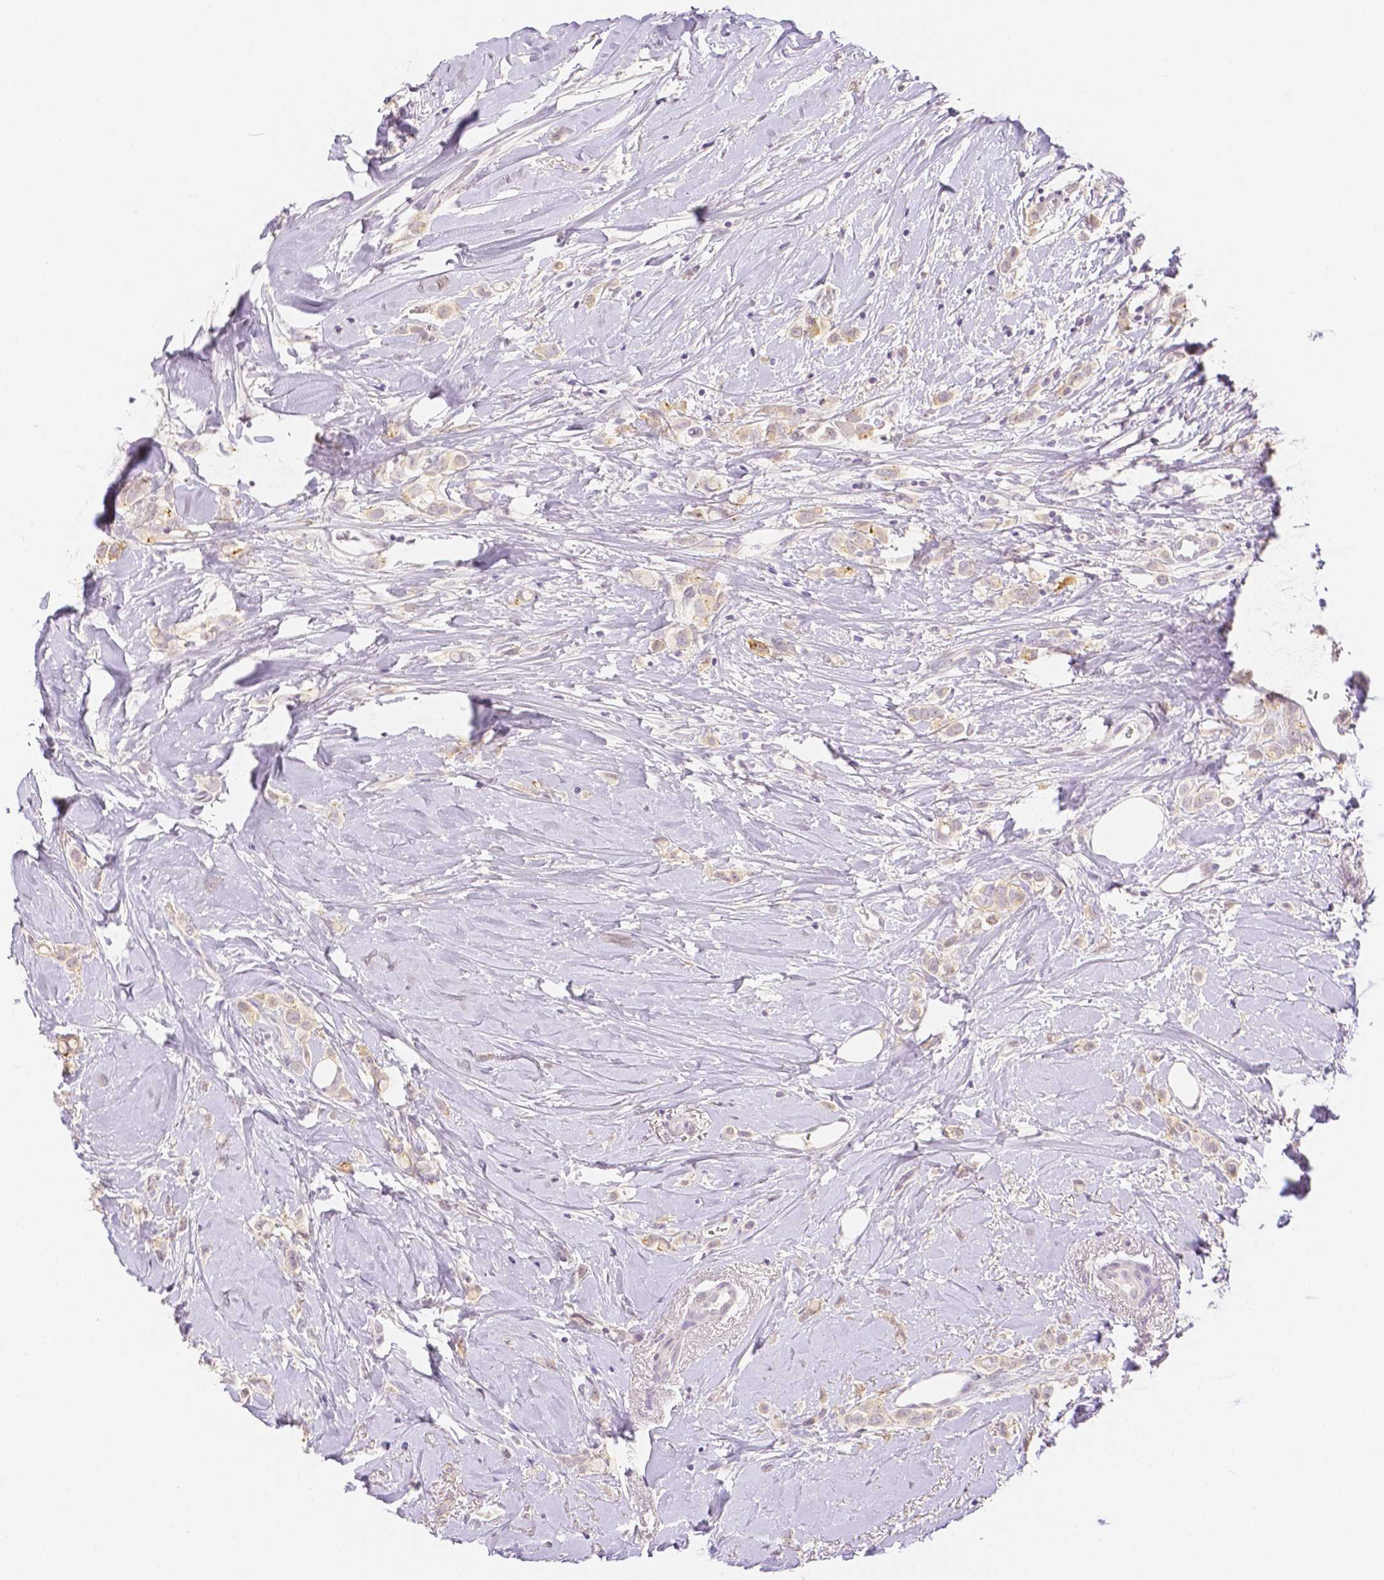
{"staining": {"intensity": "weak", "quantity": ">75%", "location": "cytoplasmic/membranous"}, "tissue": "breast cancer", "cell_type": "Tumor cells", "image_type": "cancer", "snomed": [{"axis": "morphology", "description": "Lobular carcinoma"}, {"axis": "topography", "description": "Breast"}], "caption": "Tumor cells reveal low levels of weak cytoplasmic/membranous expression in approximately >75% of cells in breast cancer.", "gene": "OCLN", "patient": {"sex": "female", "age": 66}}